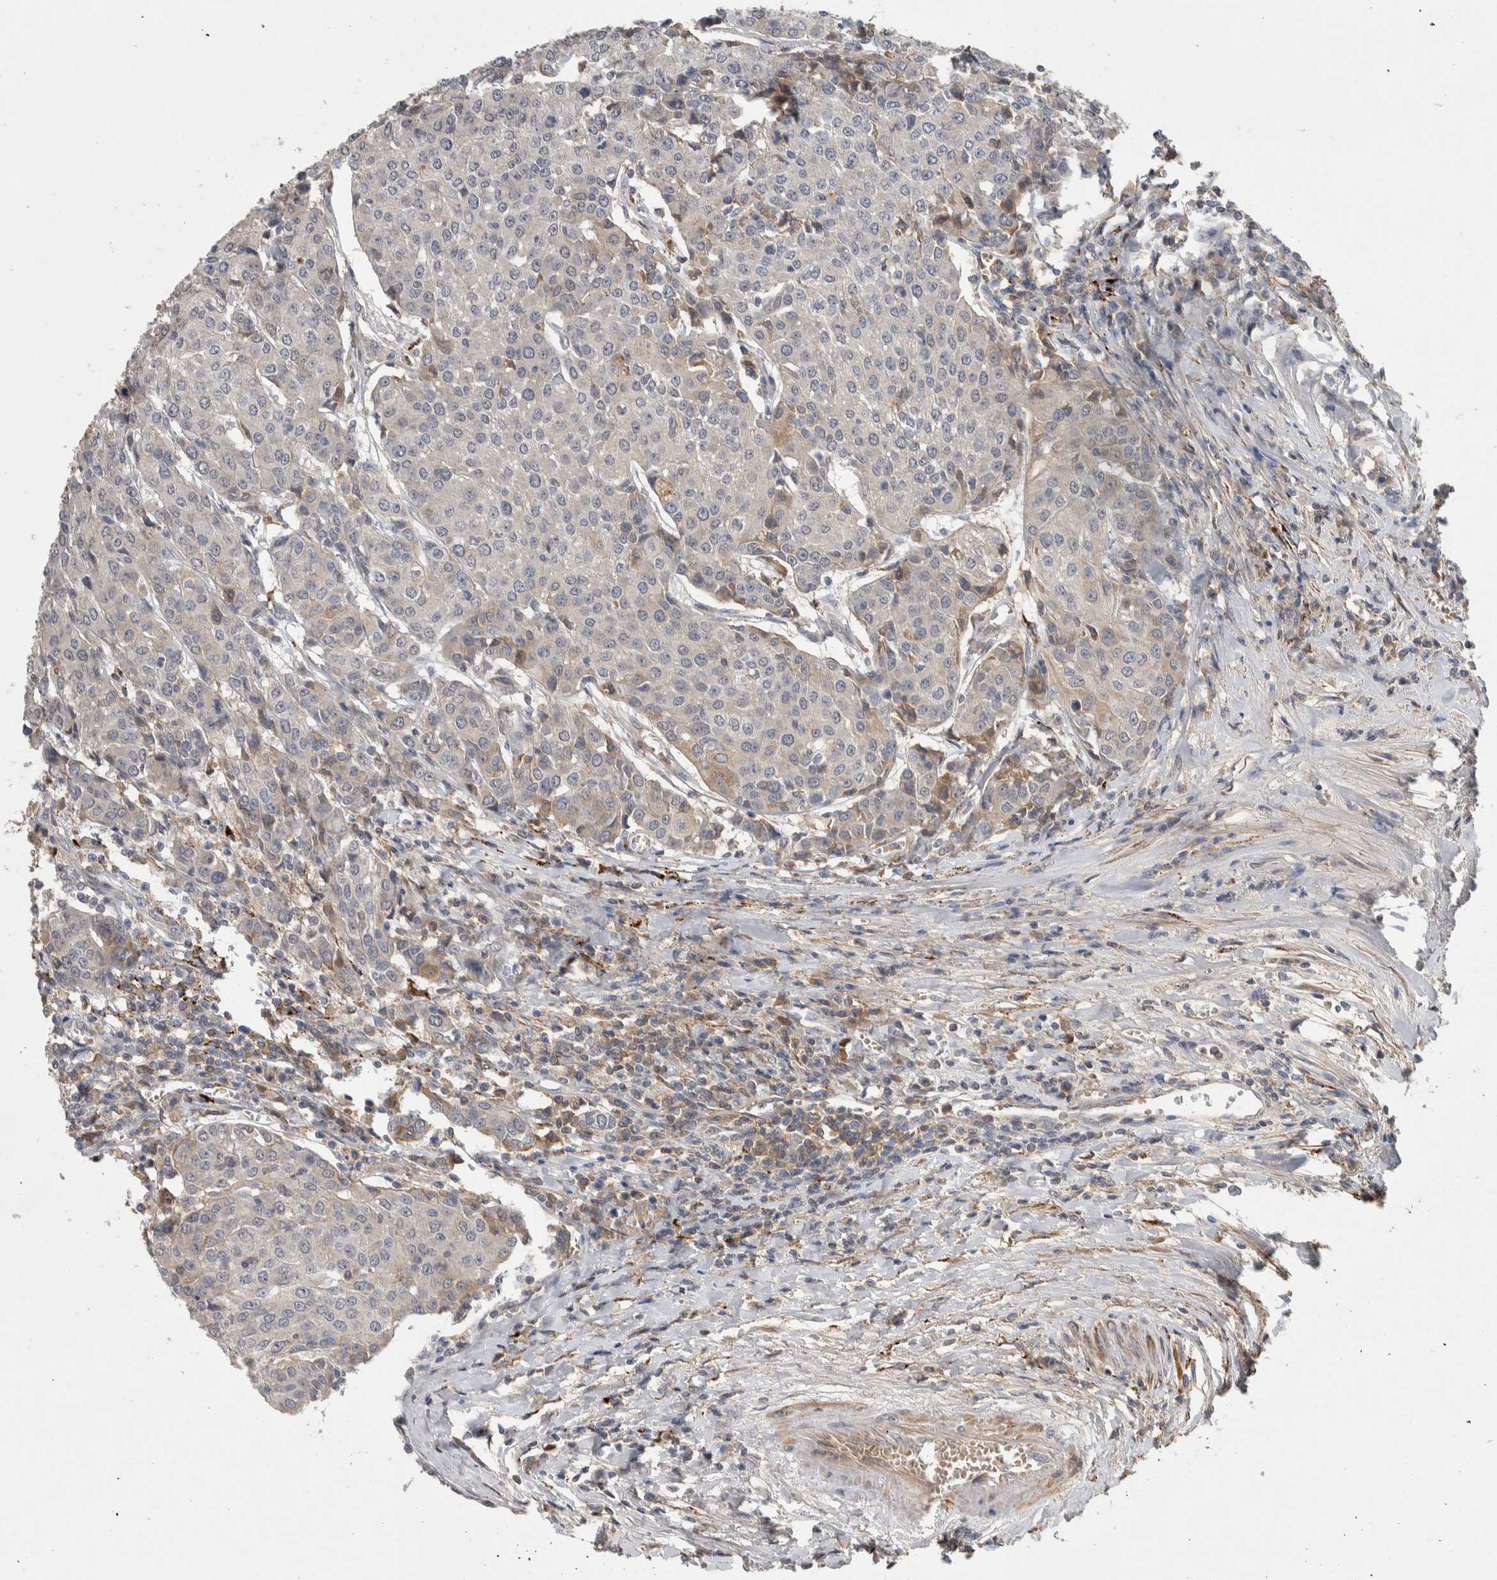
{"staining": {"intensity": "weak", "quantity": "<25%", "location": "cytoplasmic/membranous"}, "tissue": "urothelial cancer", "cell_type": "Tumor cells", "image_type": "cancer", "snomed": [{"axis": "morphology", "description": "Urothelial carcinoma, High grade"}, {"axis": "topography", "description": "Urinary bladder"}], "caption": "Immunohistochemistry micrograph of neoplastic tissue: urothelial cancer stained with DAB demonstrates no significant protein expression in tumor cells.", "gene": "CHRM3", "patient": {"sex": "female", "age": 85}}